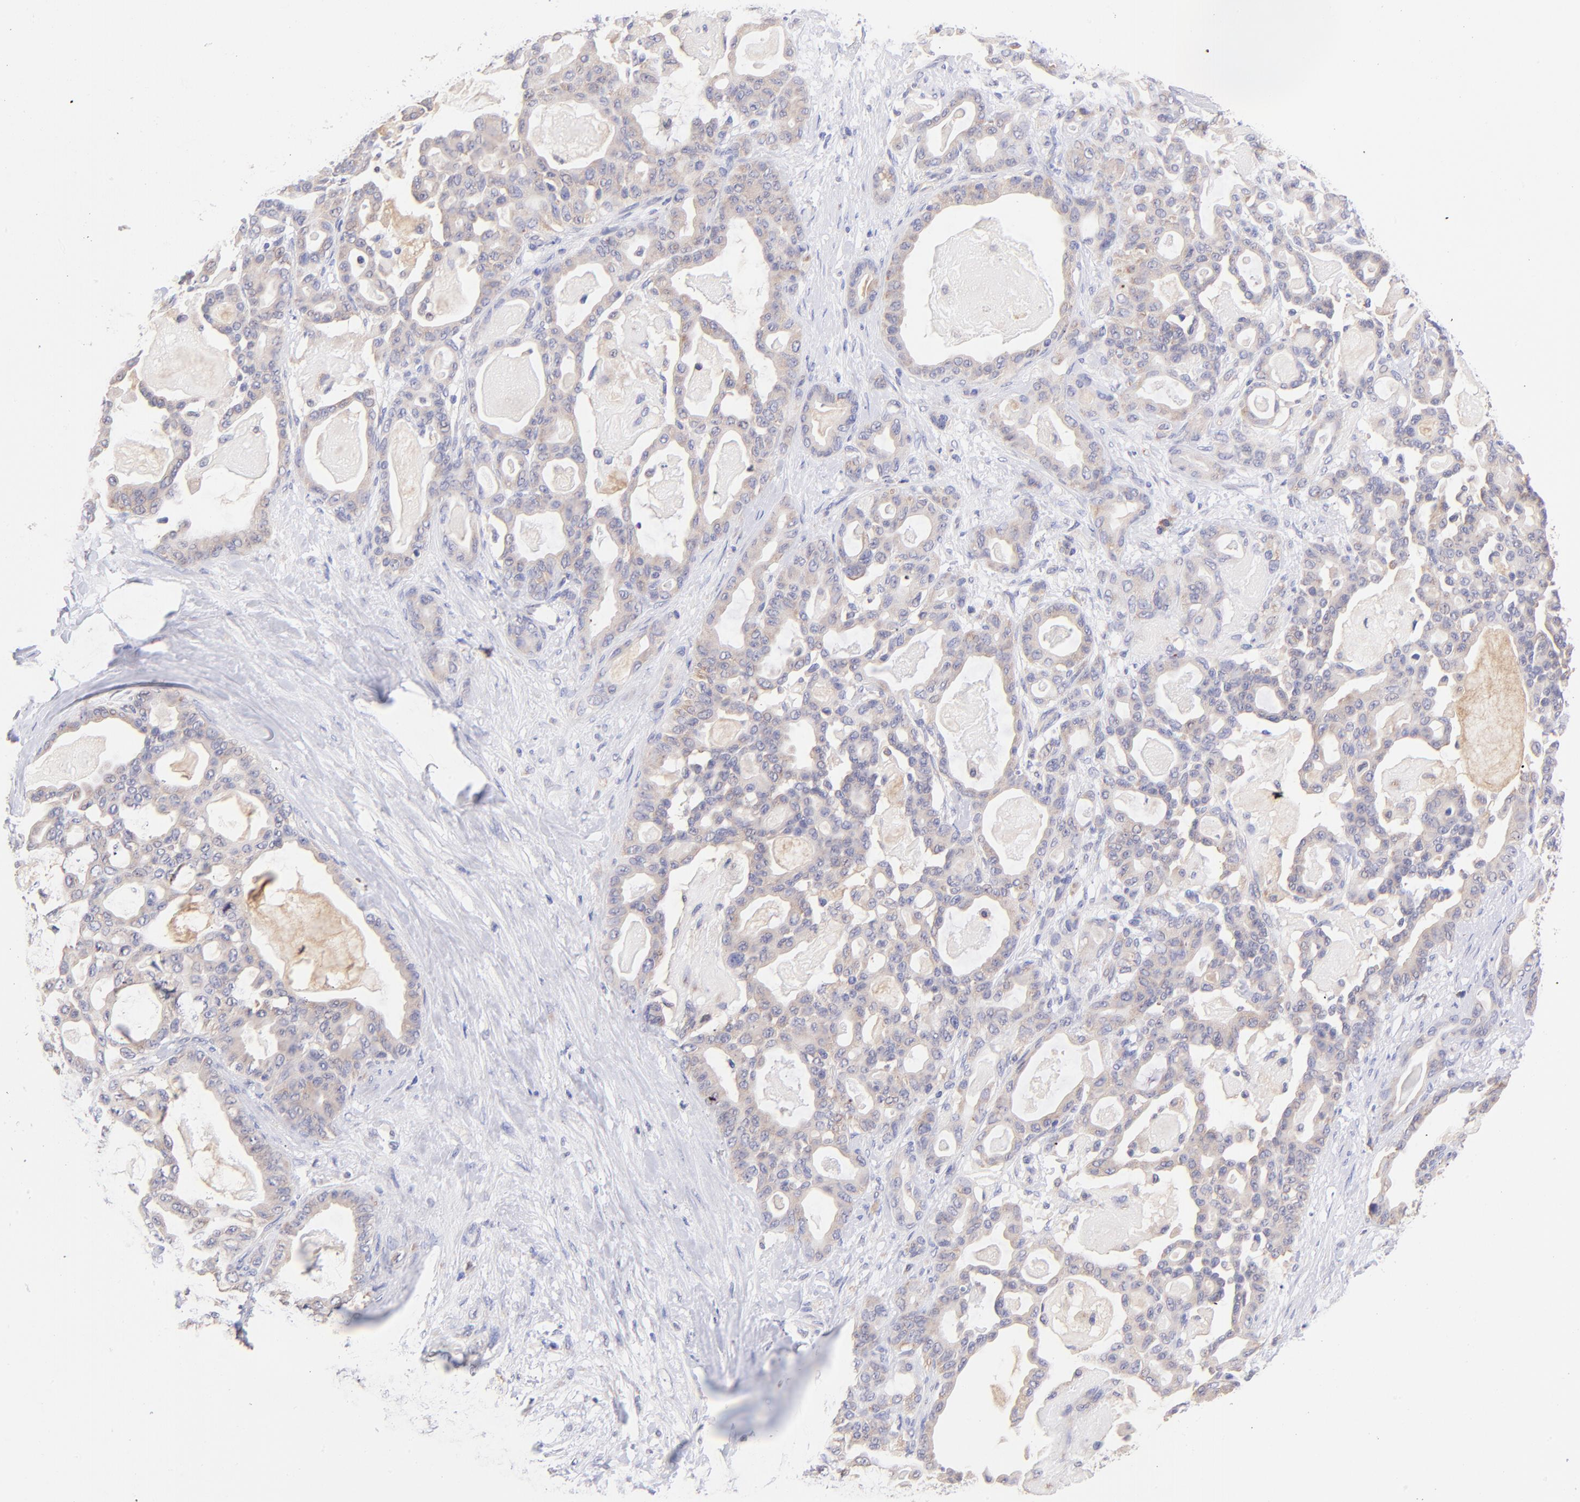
{"staining": {"intensity": "weak", "quantity": ">75%", "location": "cytoplasmic/membranous"}, "tissue": "pancreatic cancer", "cell_type": "Tumor cells", "image_type": "cancer", "snomed": [{"axis": "morphology", "description": "Adenocarcinoma, NOS"}, {"axis": "topography", "description": "Pancreas"}], "caption": "Pancreatic adenocarcinoma stained with immunohistochemistry (IHC) reveals weak cytoplasmic/membranous staining in about >75% of tumor cells.", "gene": "RPL11", "patient": {"sex": "male", "age": 63}}